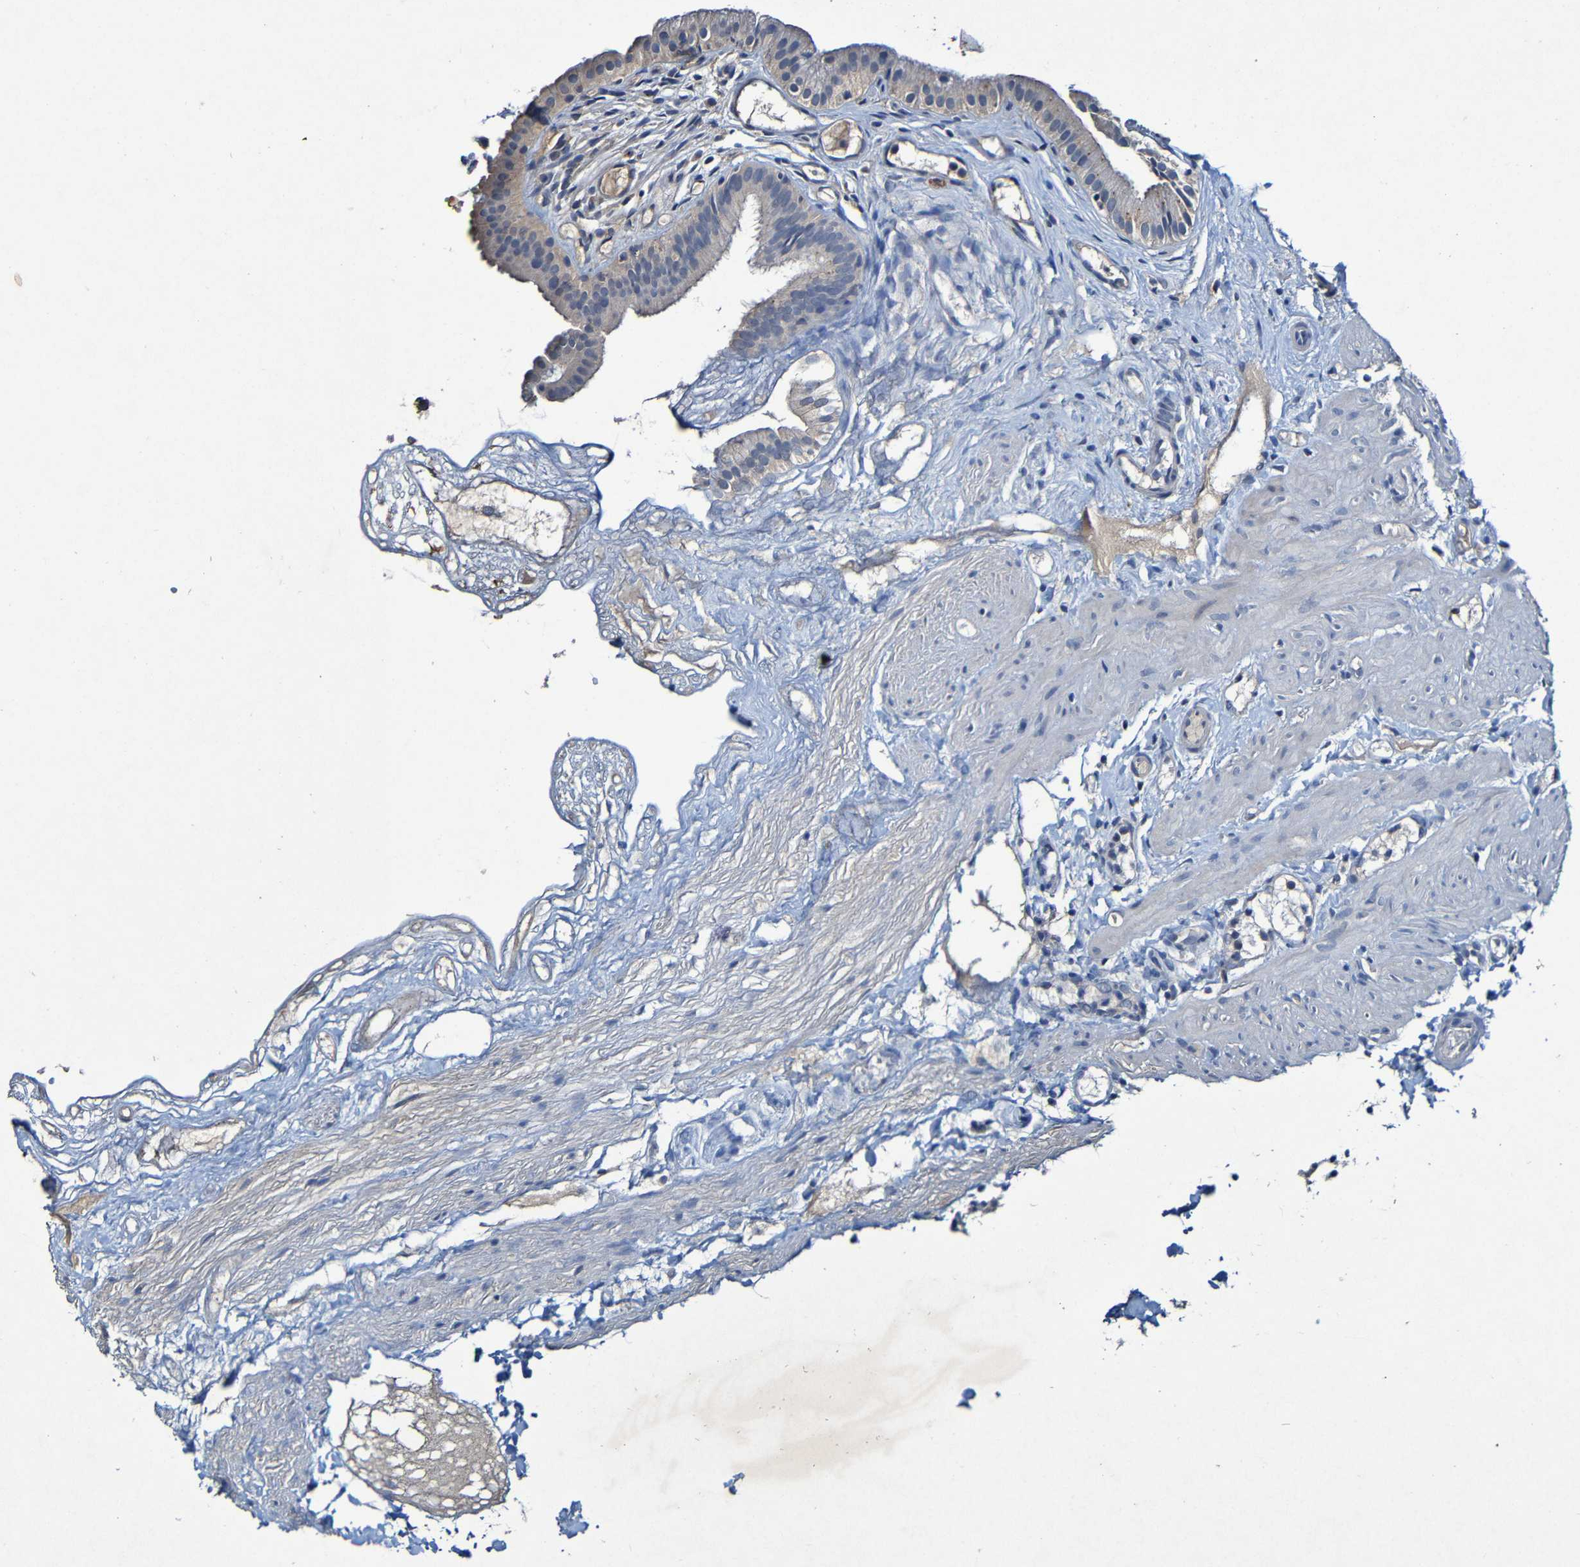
{"staining": {"intensity": "moderate", "quantity": "<25%", "location": "cytoplasmic/membranous"}, "tissue": "gallbladder", "cell_type": "Glandular cells", "image_type": "normal", "snomed": [{"axis": "morphology", "description": "Normal tissue, NOS"}, {"axis": "topography", "description": "Gallbladder"}], "caption": "A micrograph of human gallbladder stained for a protein demonstrates moderate cytoplasmic/membranous brown staining in glandular cells.", "gene": "LRRC70", "patient": {"sex": "female", "age": 26}}